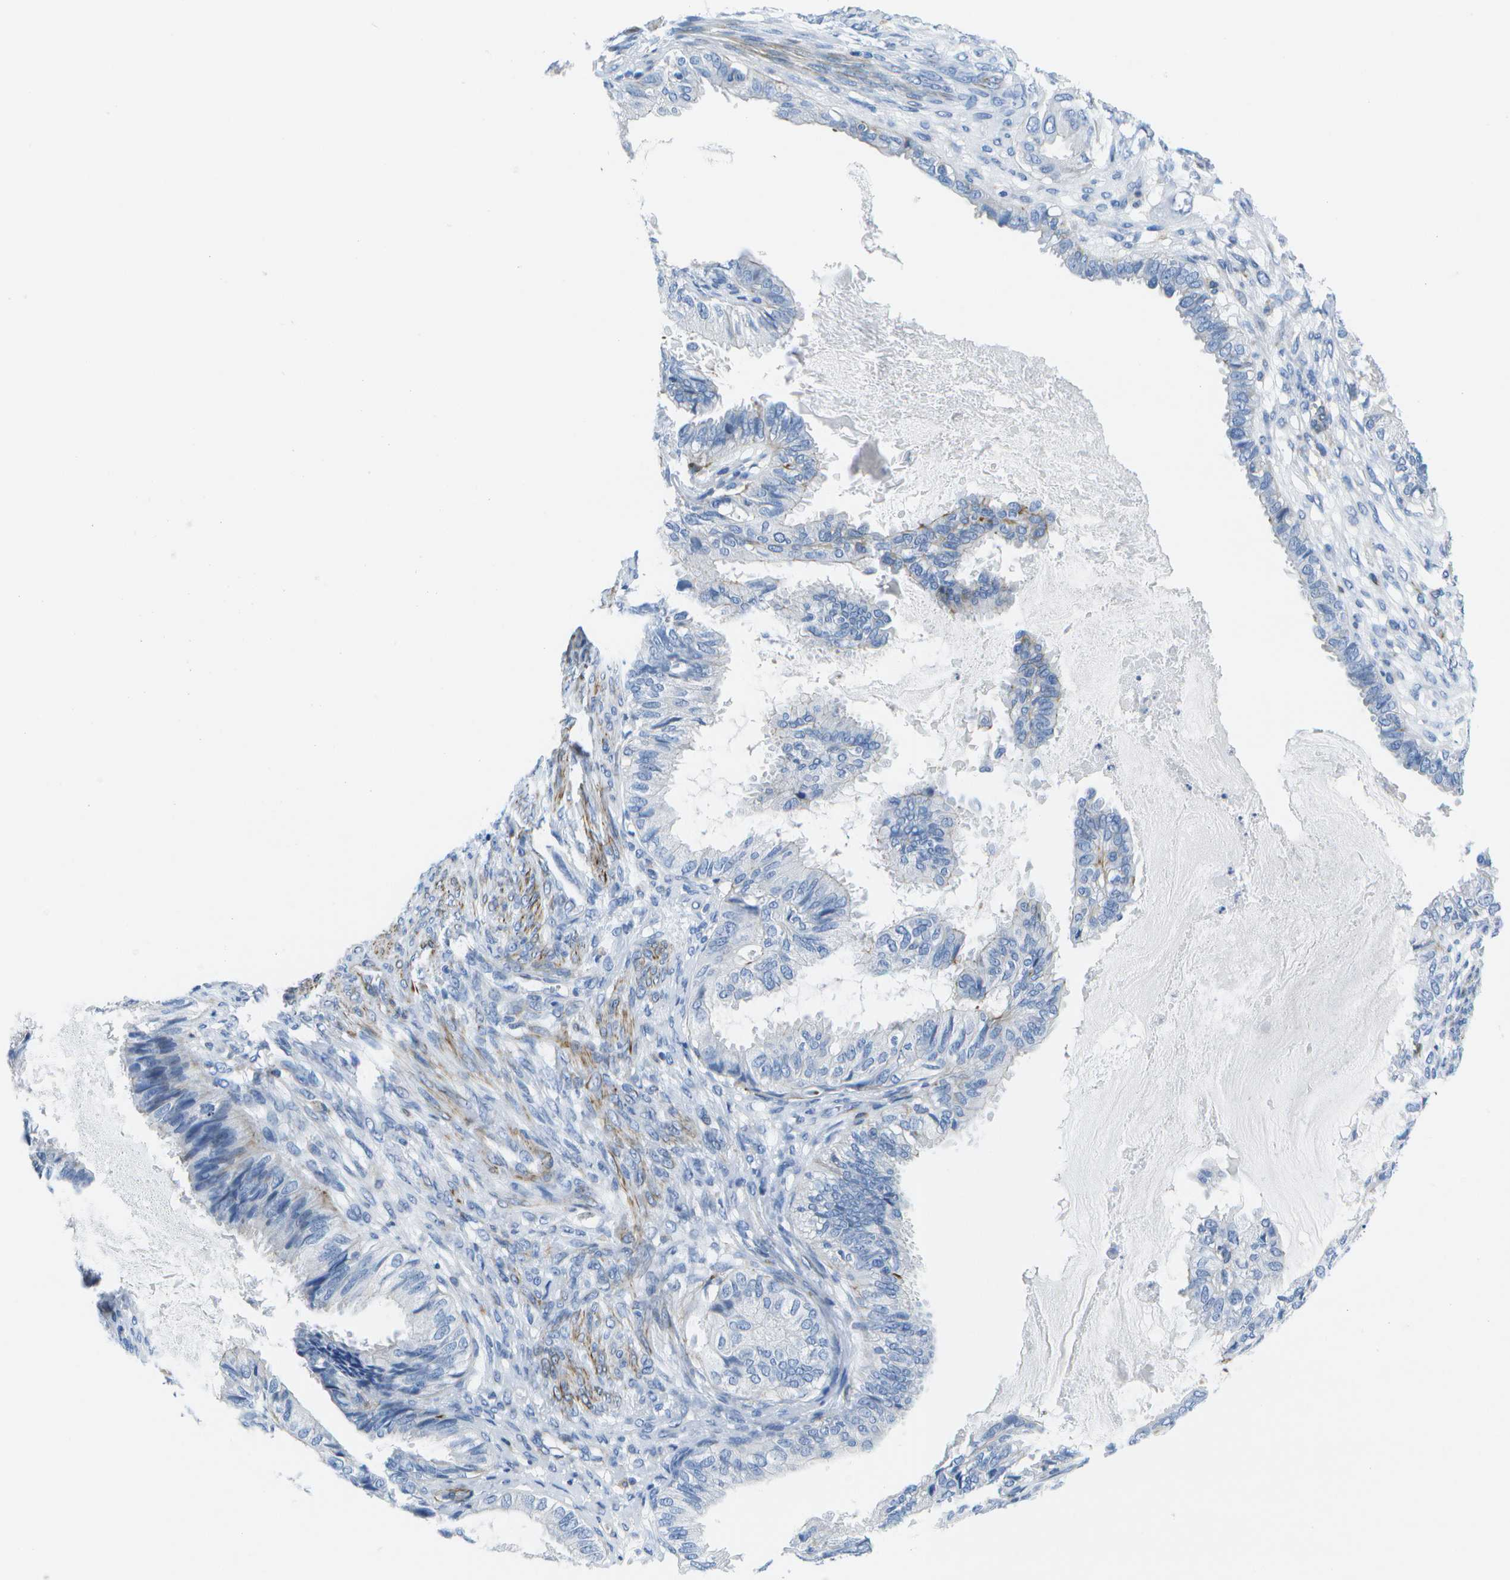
{"staining": {"intensity": "negative", "quantity": "none", "location": "none"}, "tissue": "cervical cancer", "cell_type": "Tumor cells", "image_type": "cancer", "snomed": [{"axis": "morphology", "description": "Normal tissue, NOS"}, {"axis": "morphology", "description": "Adenocarcinoma, NOS"}, {"axis": "topography", "description": "Cervix"}, {"axis": "topography", "description": "Endometrium"}], "caption": "Immunohistochemical staining of human cervical adenocarcinoma shows no significant positivity in tumor cells. (DAB (3,3'-diaminobenzidine) IHC, high magnification).", "gene": "ADGRG6", "patient": {"sex": "female", "age": 86}}